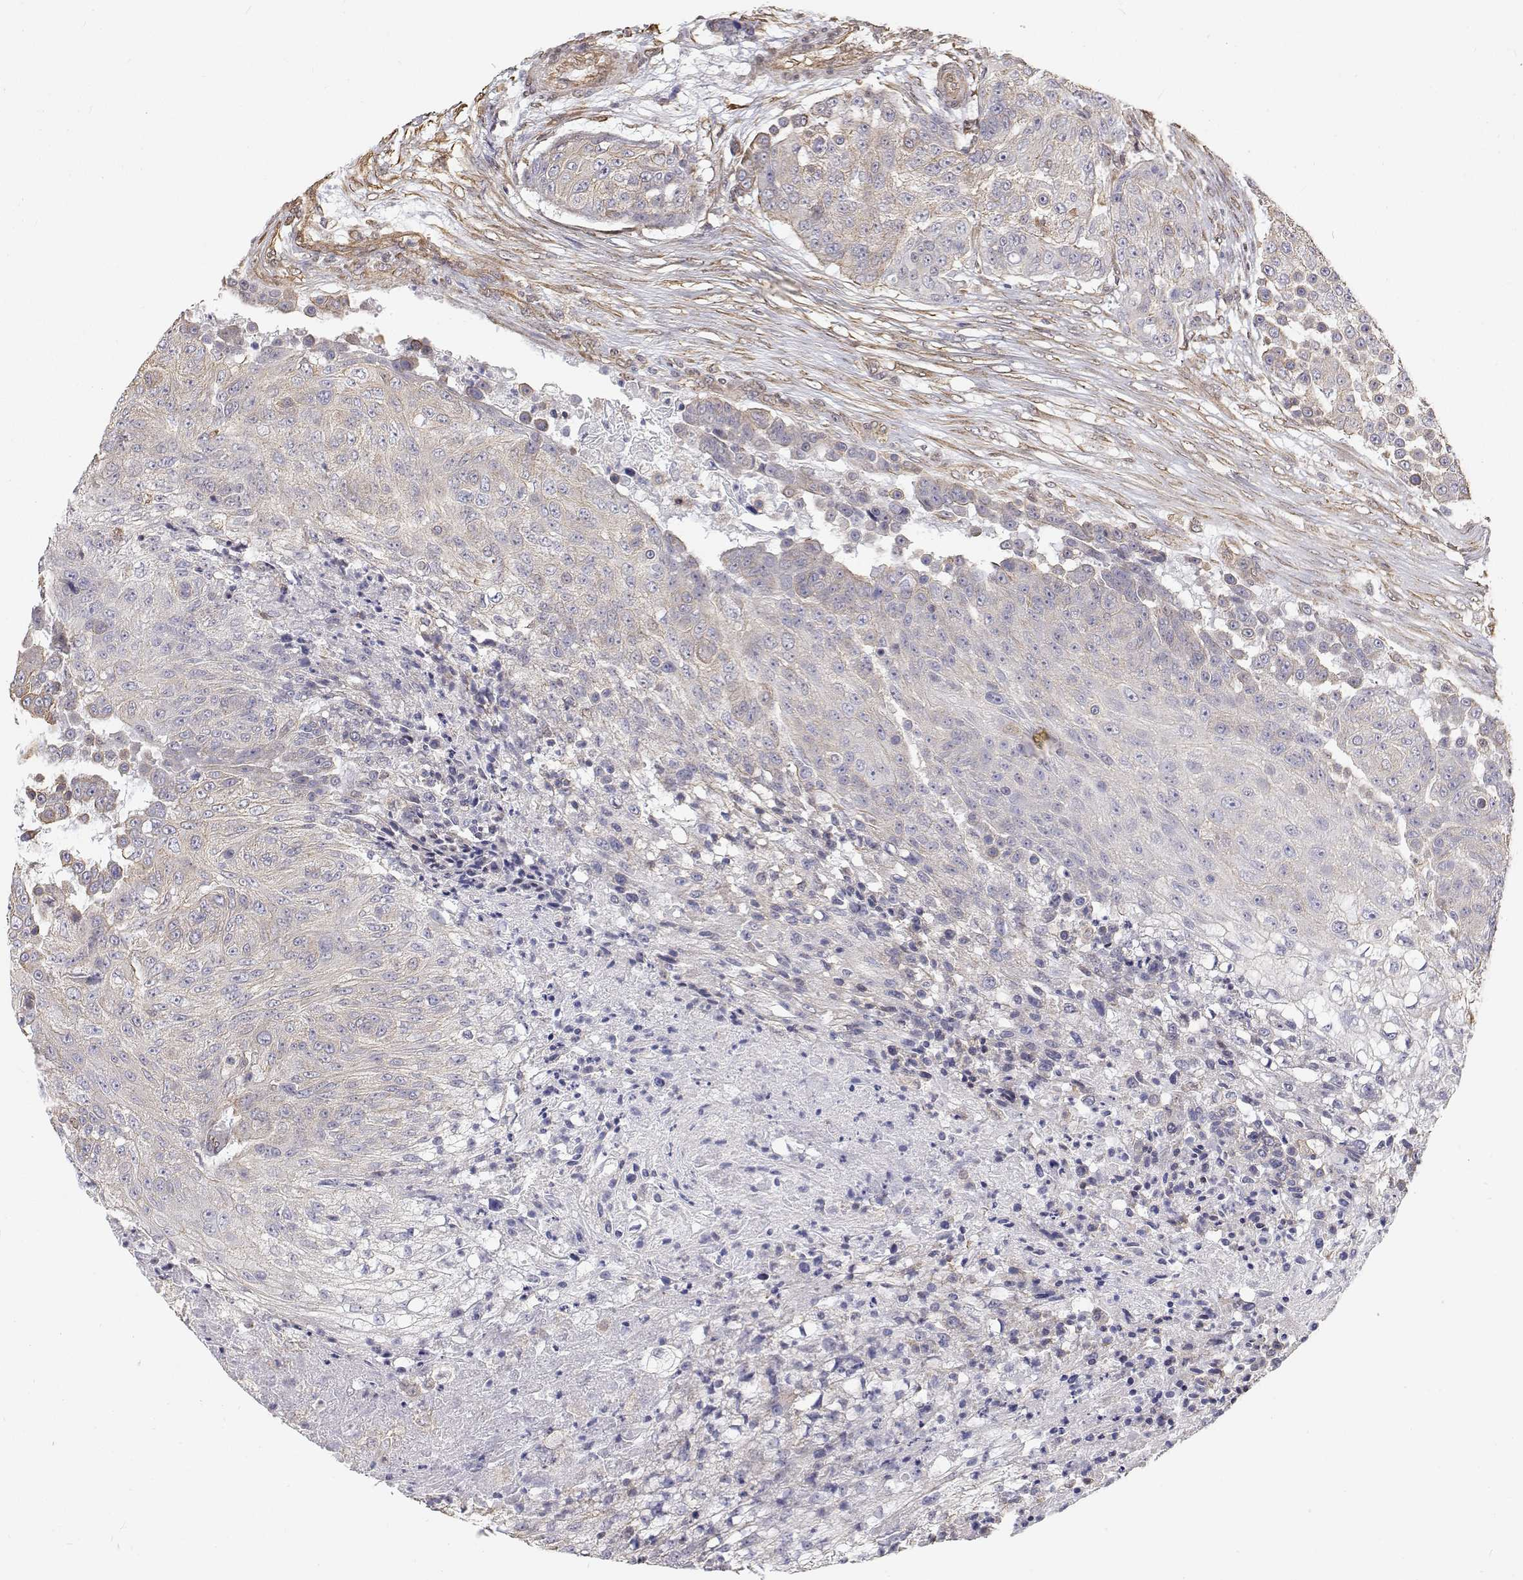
{"staining": {"intensity": "negative", "quantity": "none", "location": "none"}, "tissue": "urothelial cancer", "cell_type": "Tumor cells", "image_type": "cancer", "snomed": [{"axis": "morphology", "description": "Urothelial carcinoma, High grade"}, {"axis": "topography", "description": "Urinary bladder"}], "caption": "Immunohistochemistry (IHC) of urothelial carcinoma (high-grade) reveals no staining in tumor cells.", "gene": "GSDMA", "patient": {"sex": "female", "age": 63}}